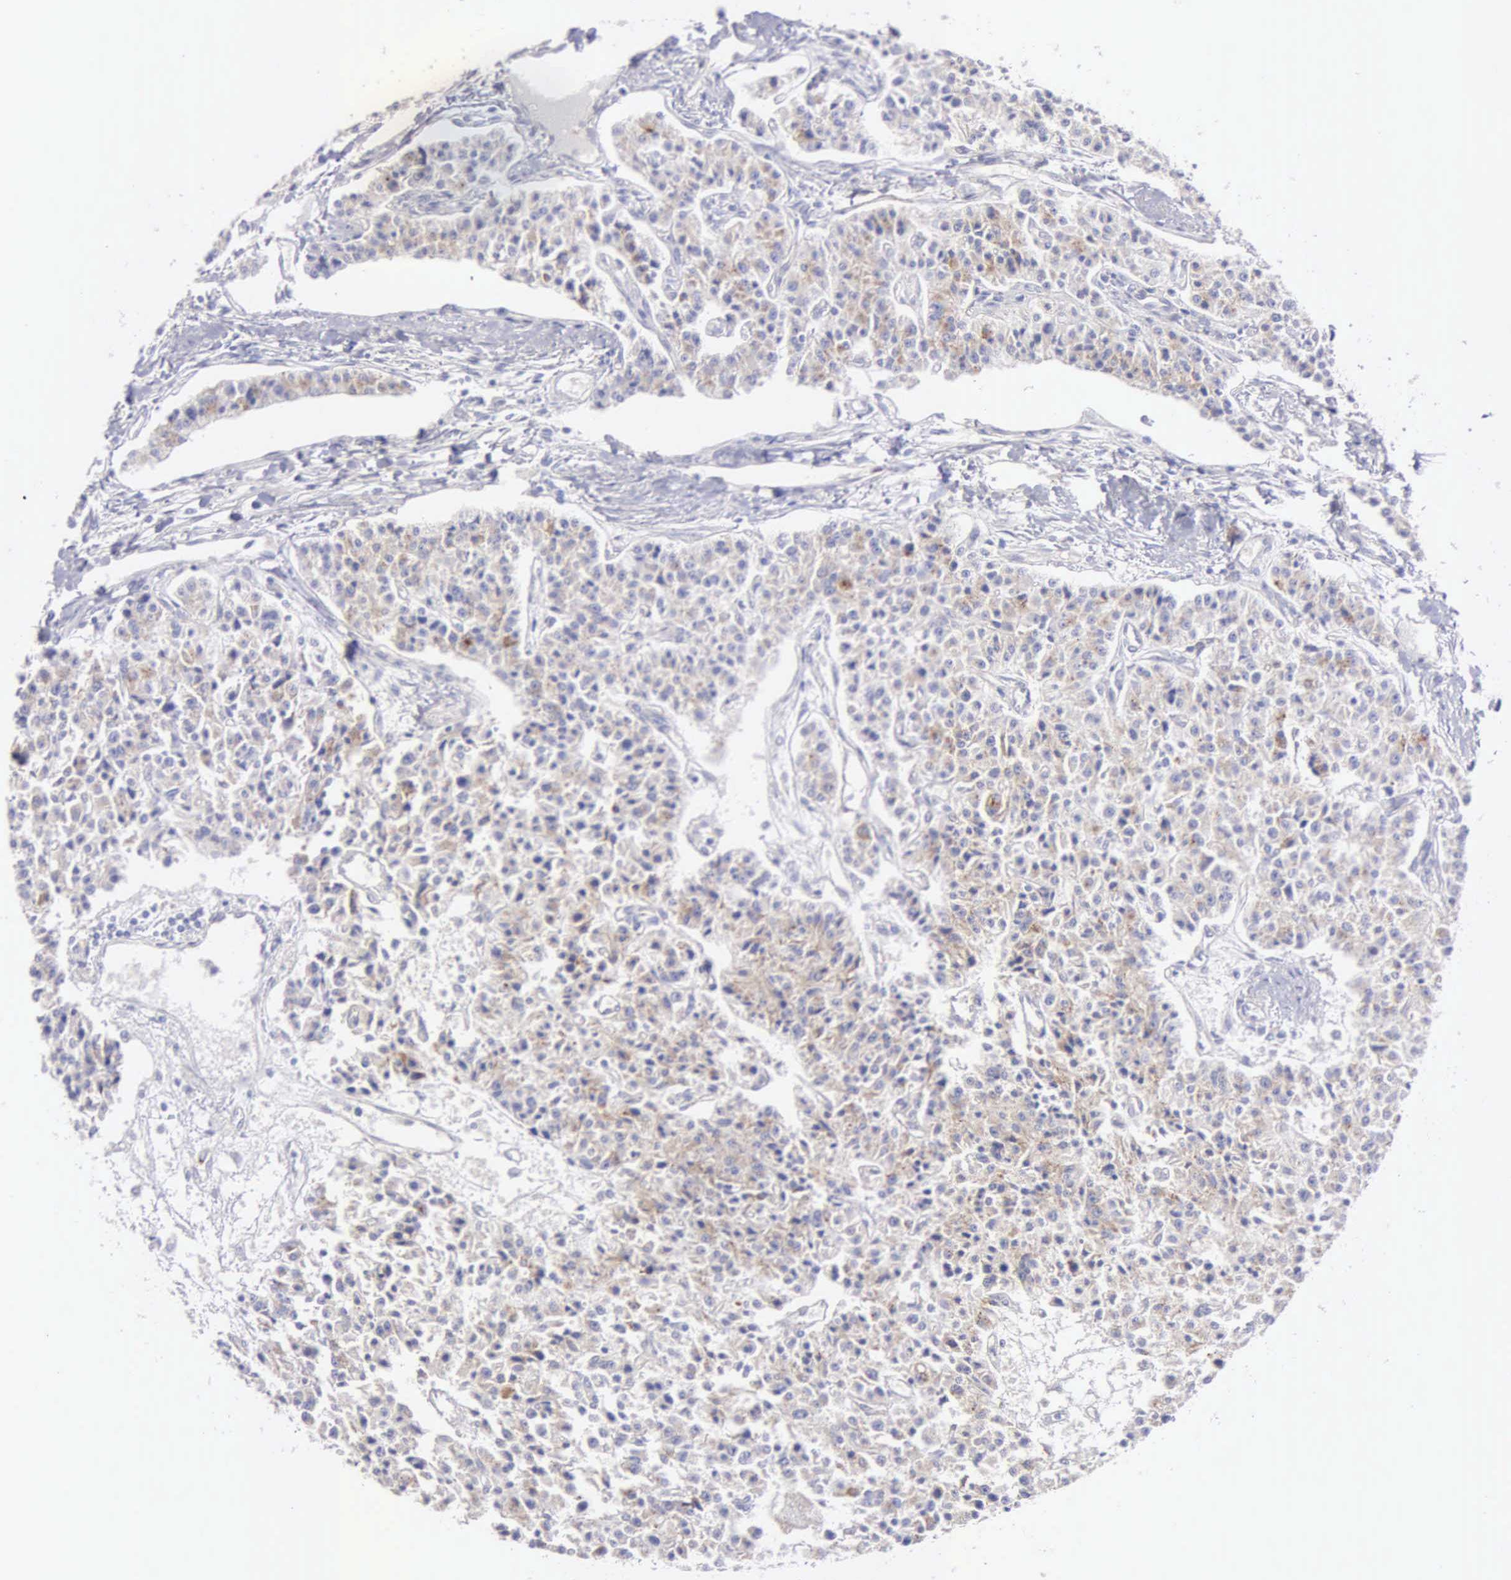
{"staining": {"intensity": "weak", "quantity": ">75%", "location": "cytoplasmic/membranous"}, "tissue": "carcinoid", "cell_type": "Tumor cells", "image_type": "cancer", "snomed": [{"axis": "morphology", "description": "Carcinoid, malignant, NOS"}, {"axis": "topography", "description": "Stomach"}], "caption": "Immunohistochemistry (IHC) photomicrograph of human carcinoid (malignant) stained for a protein (brown), which exhibits low levels of weak cytoplasmic/membranous expression in approximately >75% of tumor cells.", "gene": "APP", "patient": {"sex": "female", "age": 76}}